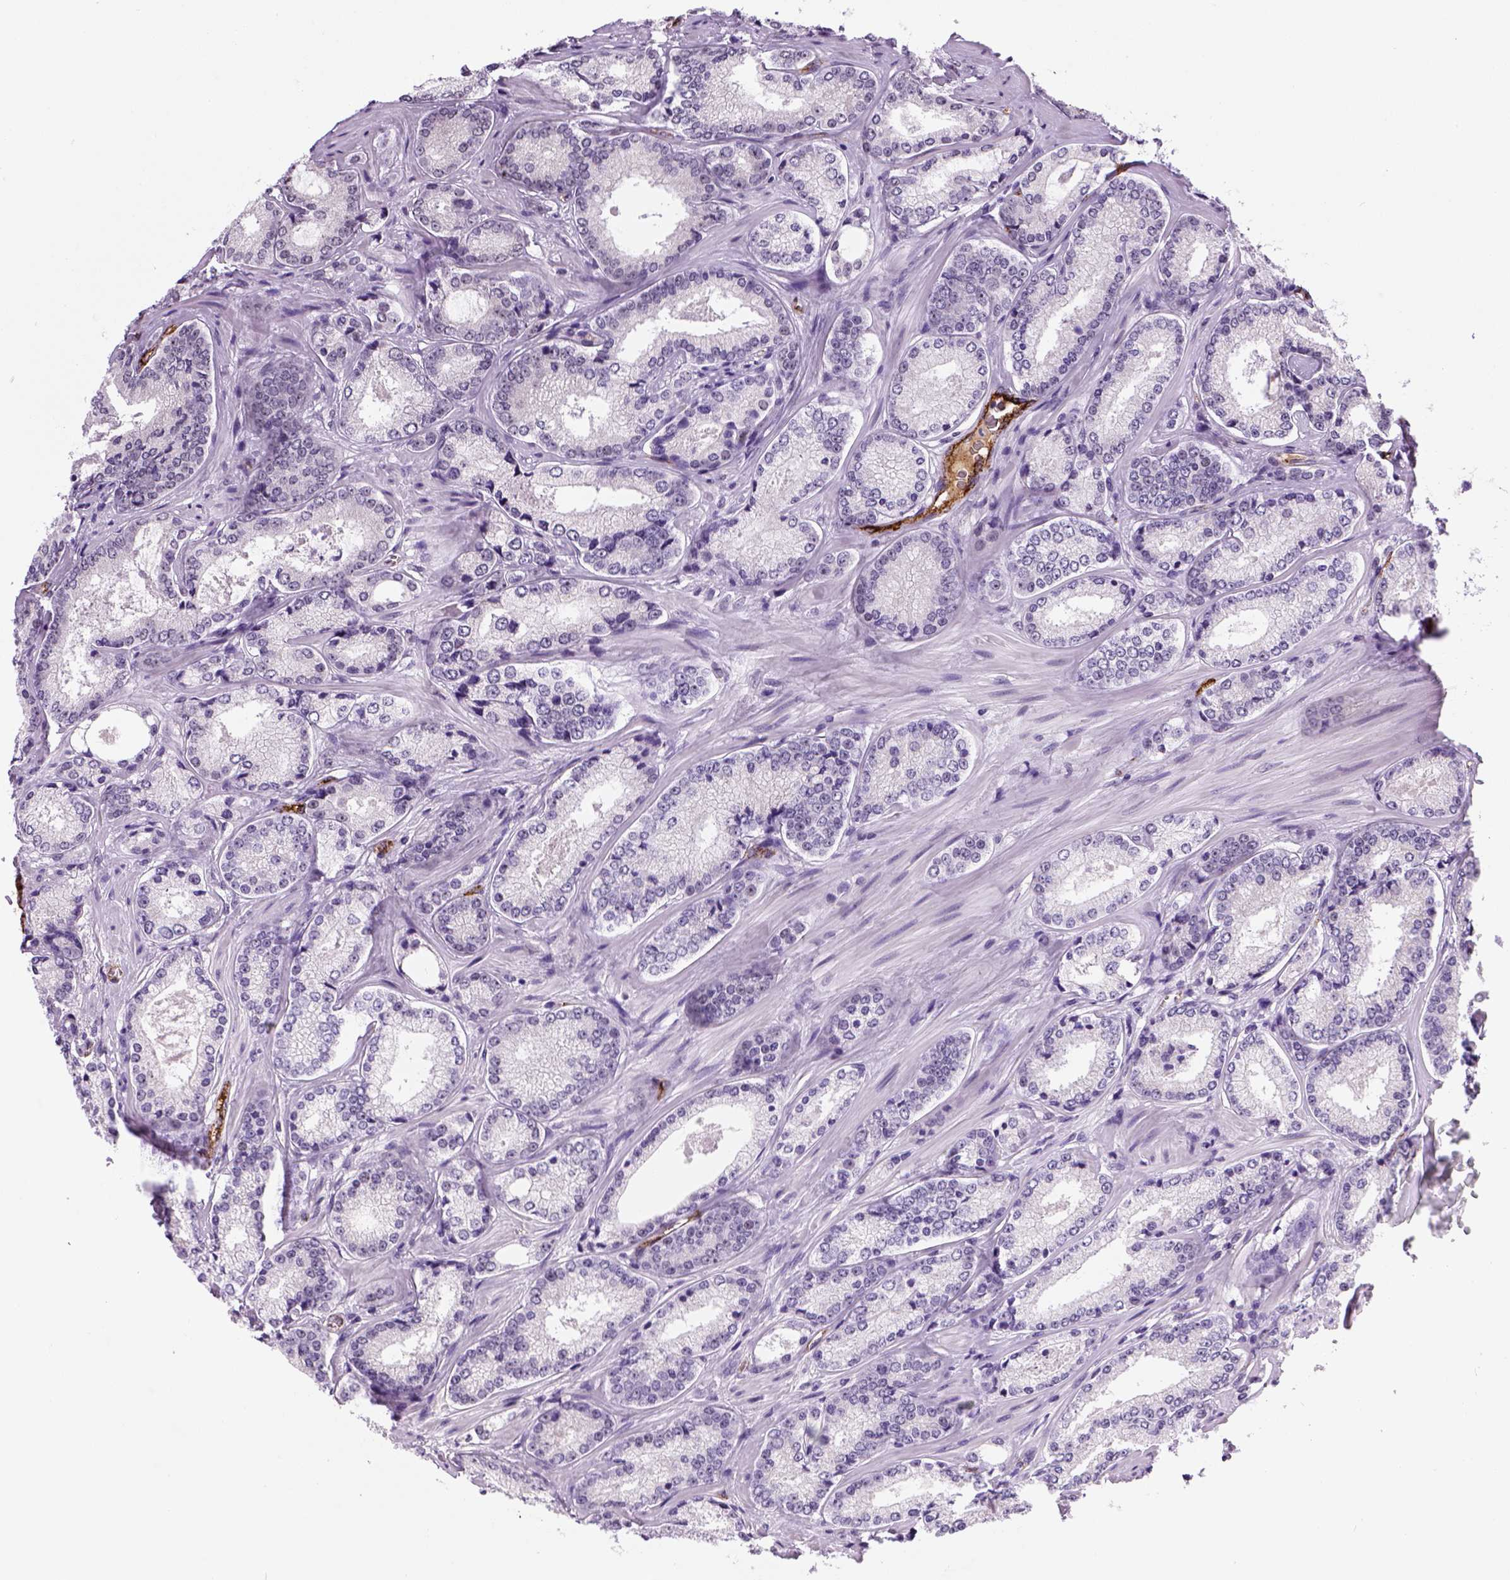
{"staining": {"intensity": "negative", "quantity": "none", "location": "none"}, "tissue": "prostate cancer", "cell_type": "Tumor cells", "image_type": "cancer", "snomed": [{"axis": "morphology", "description": "Adenocarcinoma, Low grade"}, {"axis": "topography", "description": "Prostate"}], "caption": "Protein analysis of adenocarcinoma (low-grade) (prostate) demonstrates no significant staining in tumor cells. (Stains: DAB IHC with hematoxylin counter stain, Microscopy: brightfield microscopy at high magnification).", "gene": "VWF", "patient": {"sex": "male", "age": 56}}